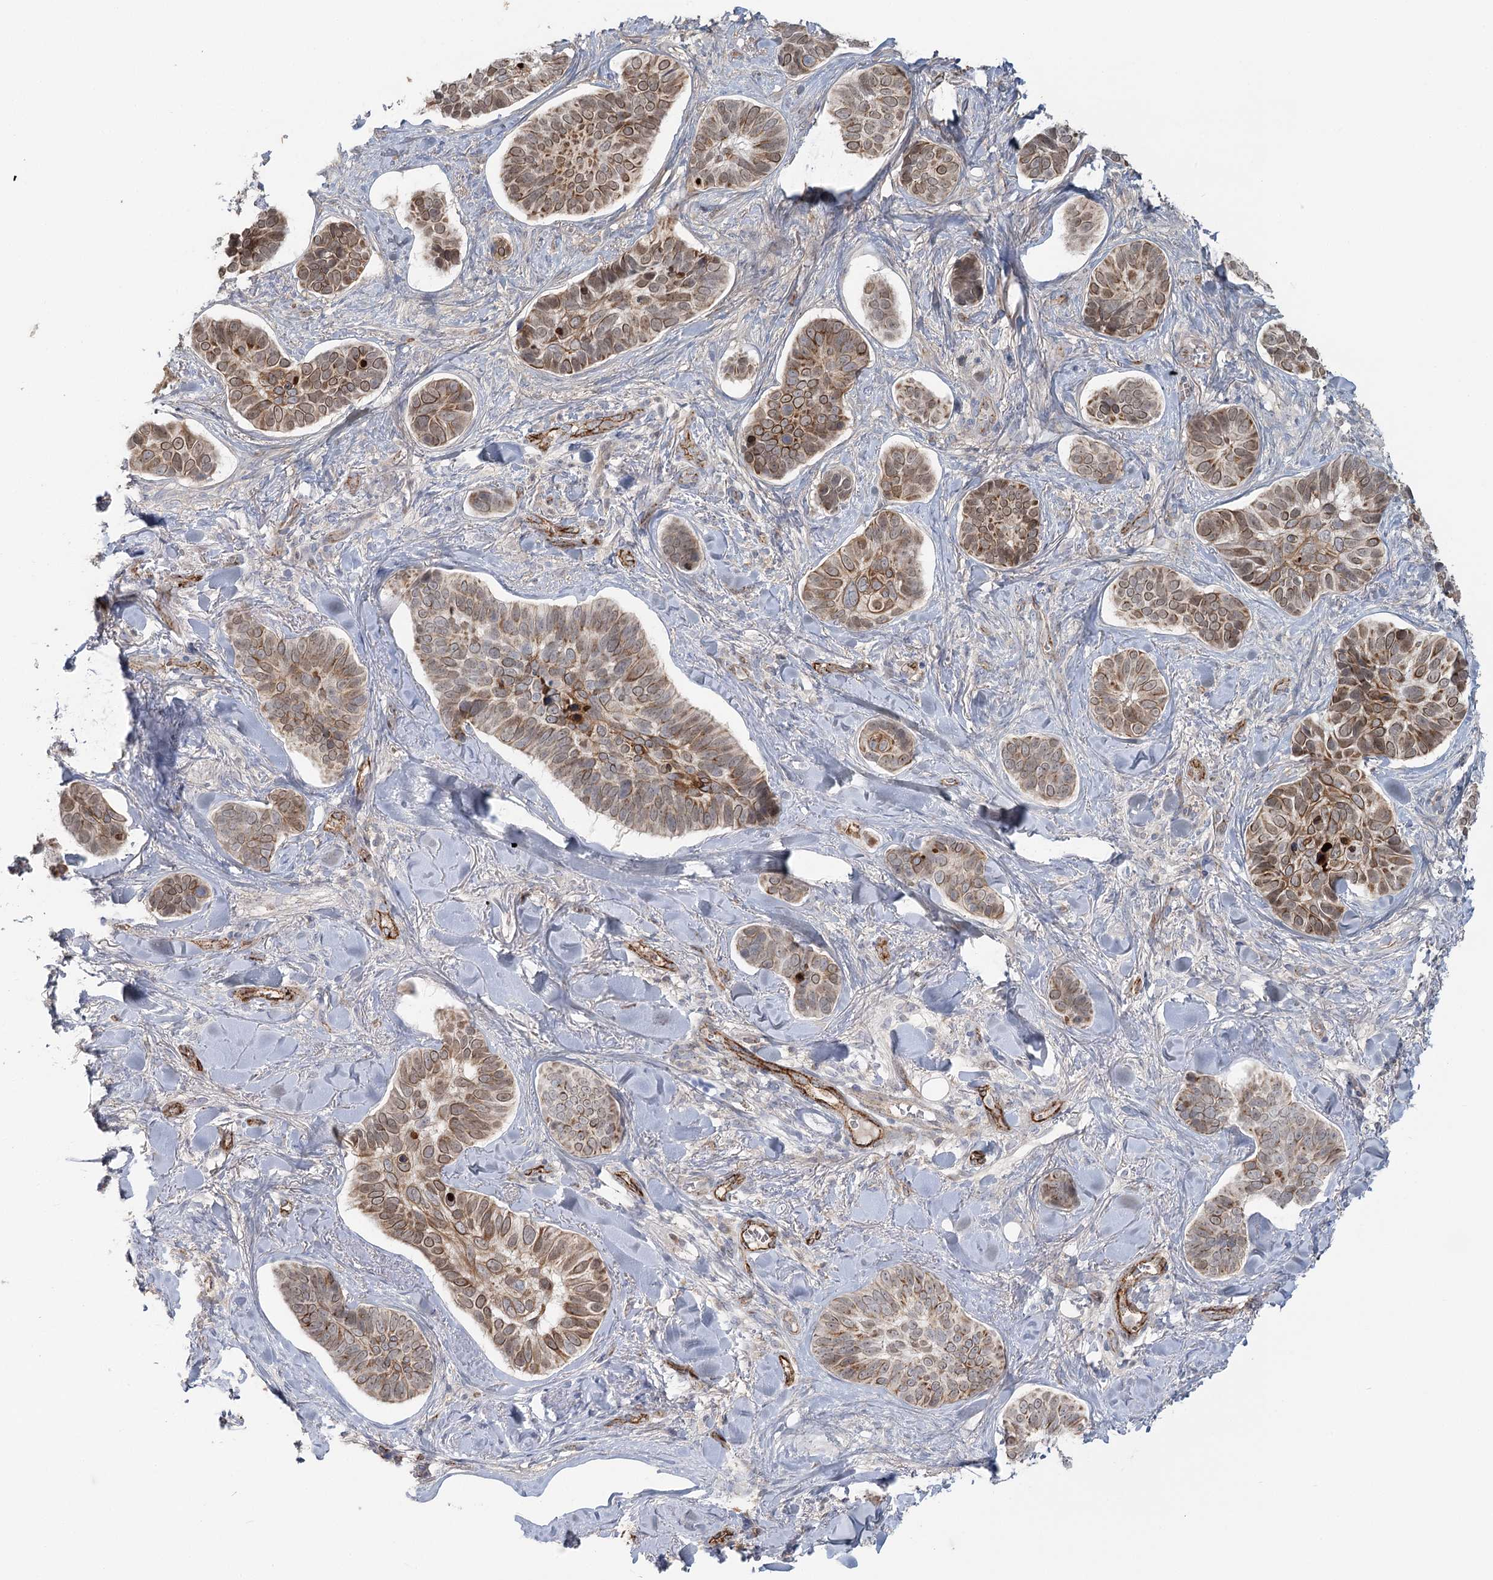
{"staining": {"intensity": "moderate", "quantity": ">75%", "location": "cytoplasmic/membranous"}, "tissue": "skin cancer", "cell_type": "Tumor cells", "image_type": "cancer", "snomed": [{"axis": "morphology", "description": "Basal cell carcinoma"}, {"axis": "topography", "description": "Skin"}], "caption": "Human skin cancer (basal cell carcinoma) stained for a protein (brown) shows moderate cytoplasmic/membranous positive expression in approximately >75% of tumor cells.", "gene": "KBTBD4", "patient": {"sex": "male", "age": 62}}